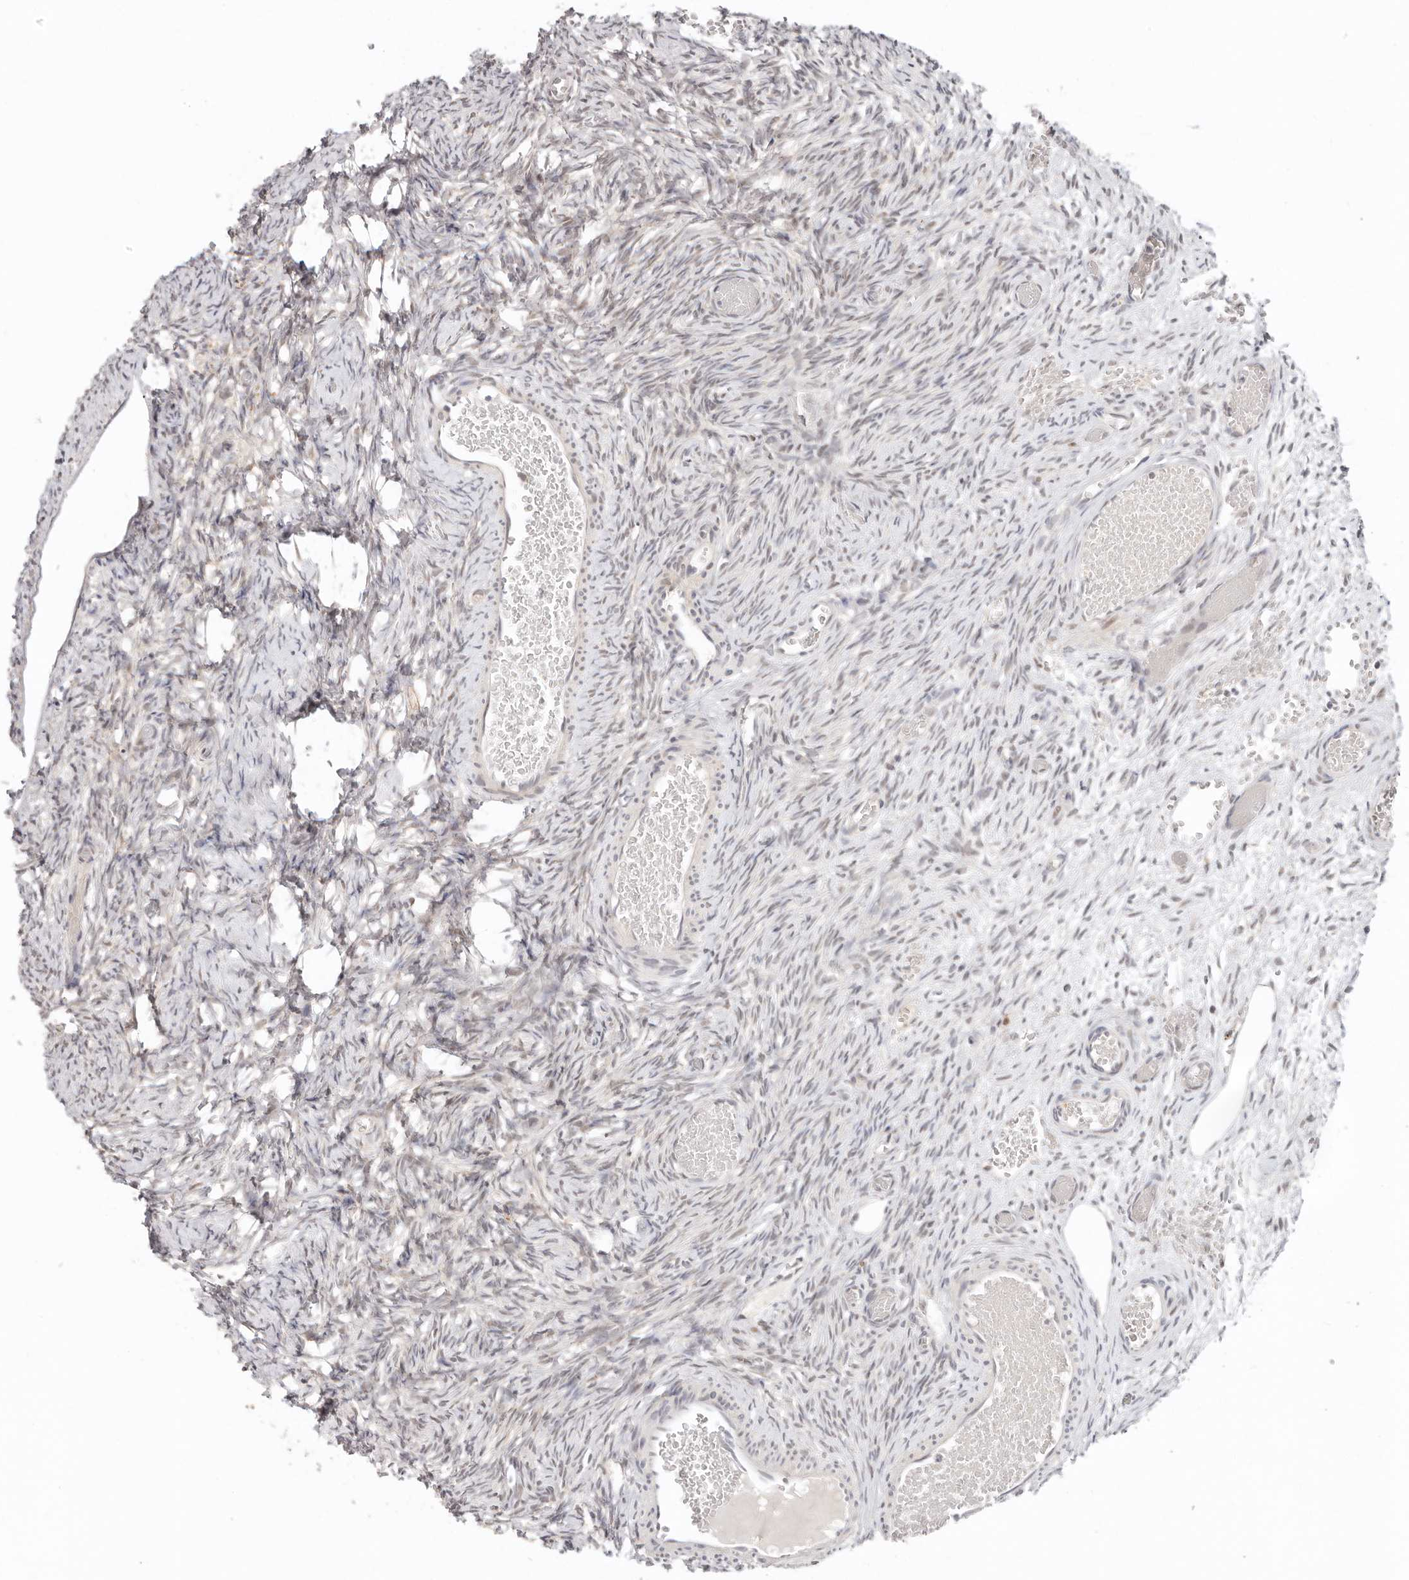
{"staining": {"intensity": "negative", "quantity": "none", "location": "none"}, "tissue": "ovary", "cell_type": "Ovarian stroma cells", "image_type": "normal", "snomed": [{"axis": "morphology", "description": "Adenocarcinoma, NOS"}, {"axis": "topography", "description": "Endometrium"}], "caption": "The immunohistochemistry (IHC) histopathology image has no significant expression in ovarian stroma cells of ovary. (Immunohistochemistry (ihc), brightfield microscopy, high magnification).", "gene": "LARP7", "patient": {"sex": "female", "age": 32}}